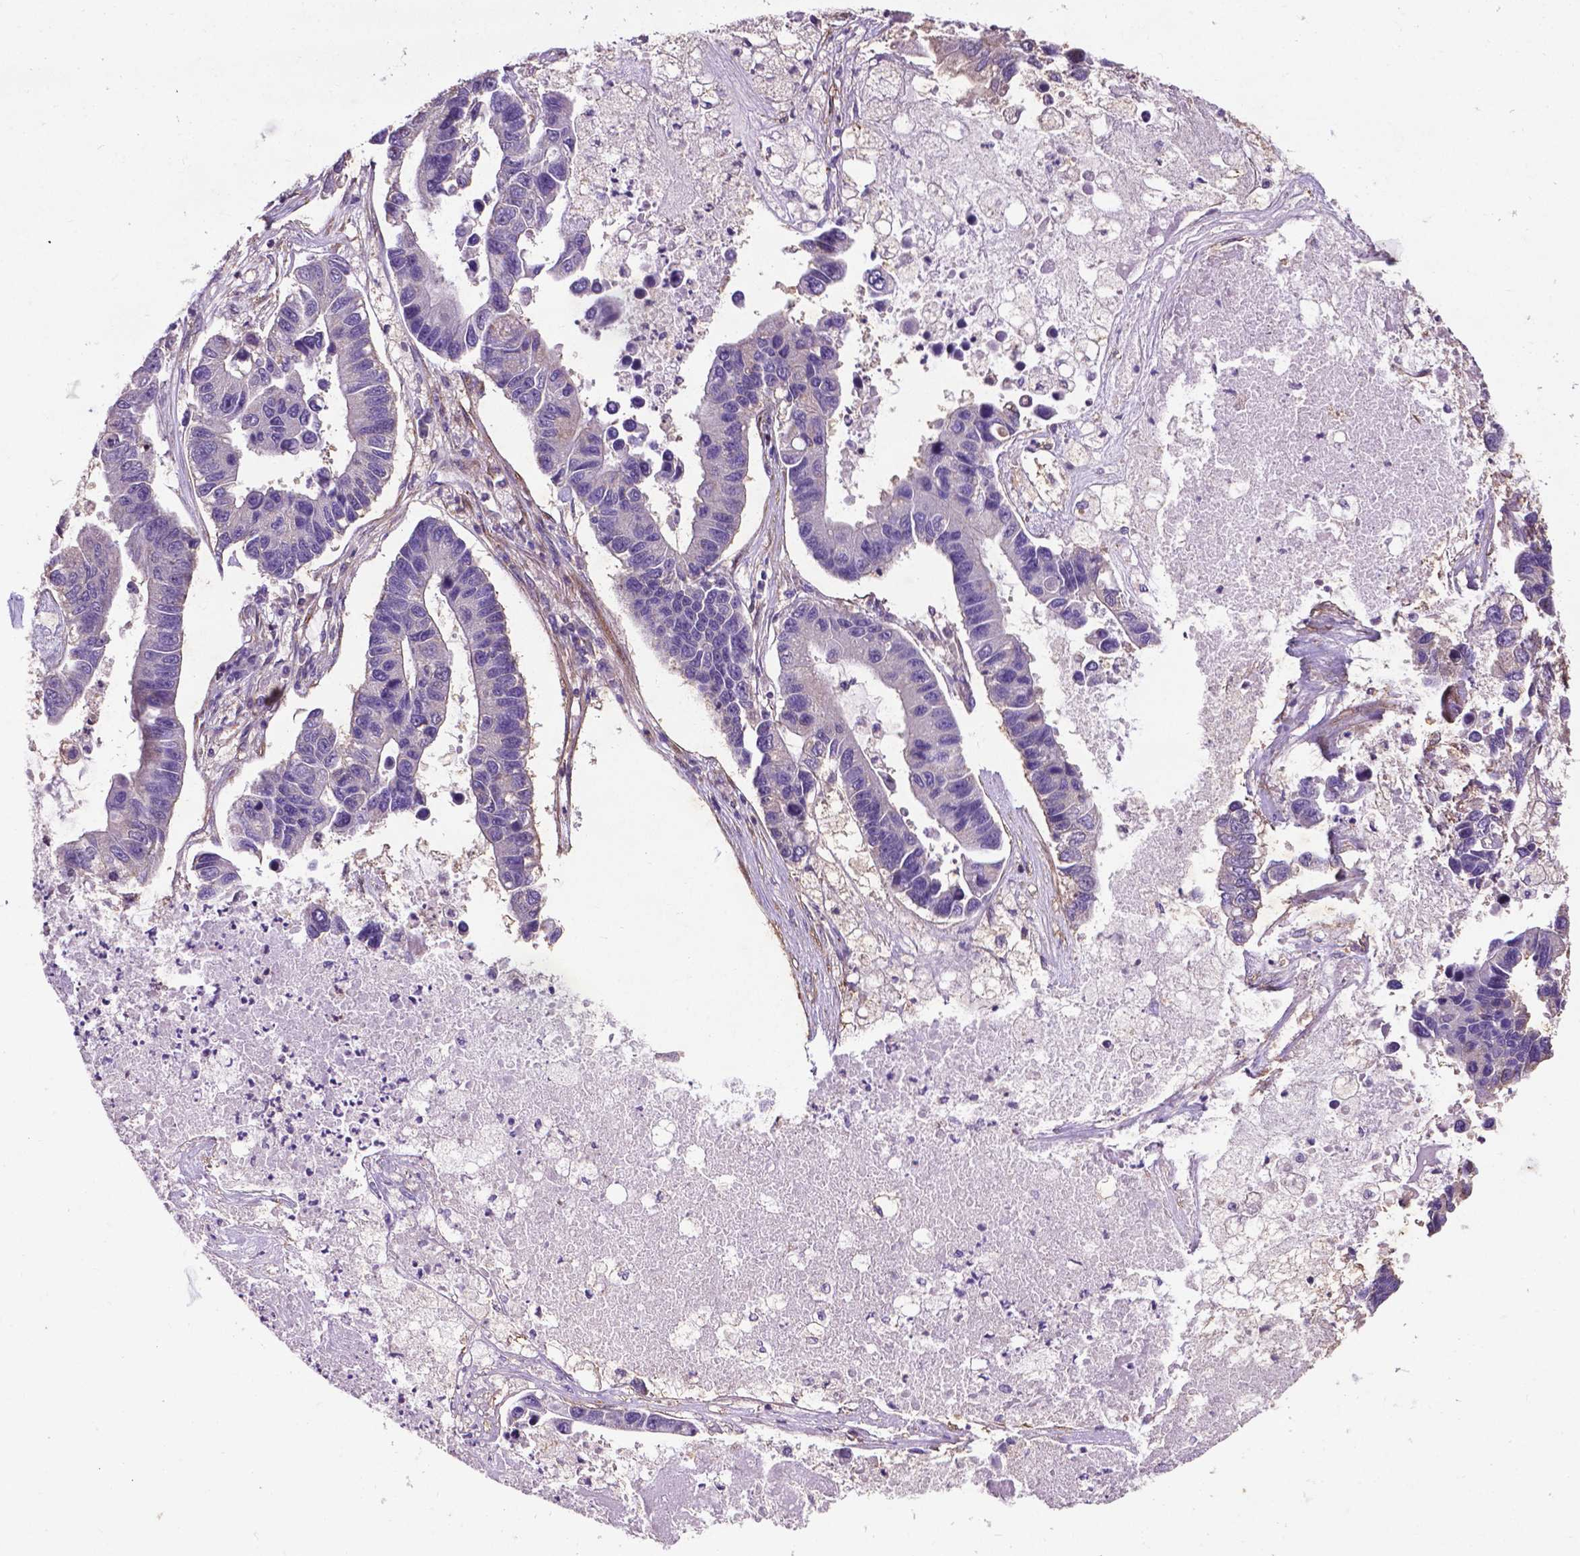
{"staining": {"intensity": "negative", "quantity": "none", "location": "none"}, "tissue": "lung cancer", "cell_type": "Tumor cells", "image_type": "cancer", "snomed": [{"axis": "morphology", "description": "Adenocarcinoma, NOS"}, {"axis": "topography", "description": "Bronchus"}, {"axis": "topography", "description": "Lung"}], "caption": "This histopathology image is of lung cancer stained with immunohistochemistry (IHC) to label a protein in brown with the nuclei are counter-stained blue. There is no expression in tumor cells.", "gene": "RRAS", "patient": {"sex": "female", "age": 51}}